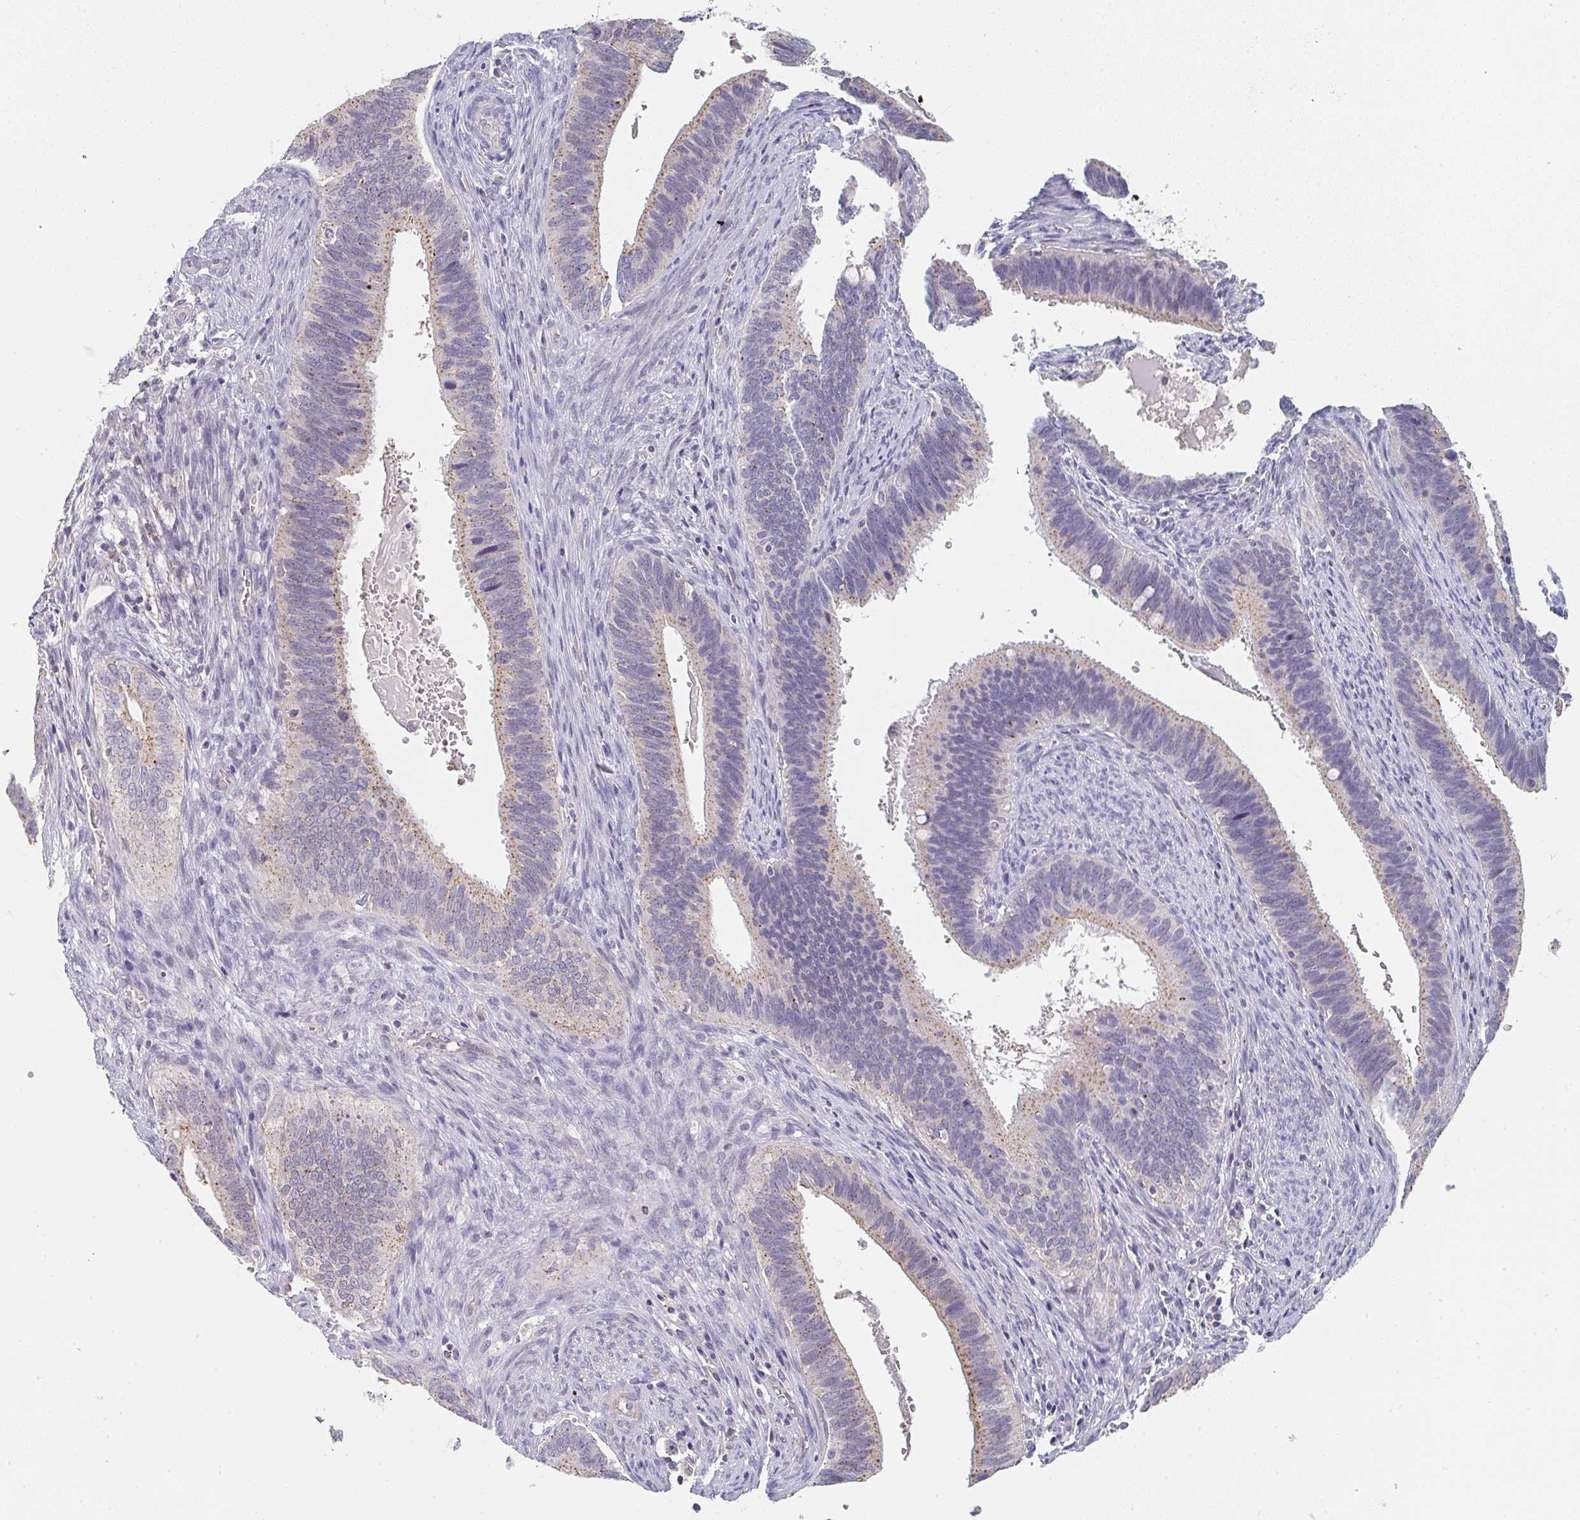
{"staining": {"intensity": "moderate", "quantity": "<25%", "location": "cytoplasmic/membranous"}, "tissue": "cervical cancer", "cell_type": "Tumor cells", "image_type": "cancer", "snomed": [{"axis": "morphology", "description": "Adenocarcinoma, NOS"}, {"axis": "topography", "description": "Cervix"}], "caption": "A brown stain highlights moderate cytoplasmic/membranous positivity of a protein in human cervical adenocarcinoma tumor cells. The staining was performed using DAB to visualize the protein expression in brown, while the nuclei were stained in blue with hematoxylin (Magnification: 20x).", "gene": "CHMP5", "patient": {"sex": "female", "age": 42}}